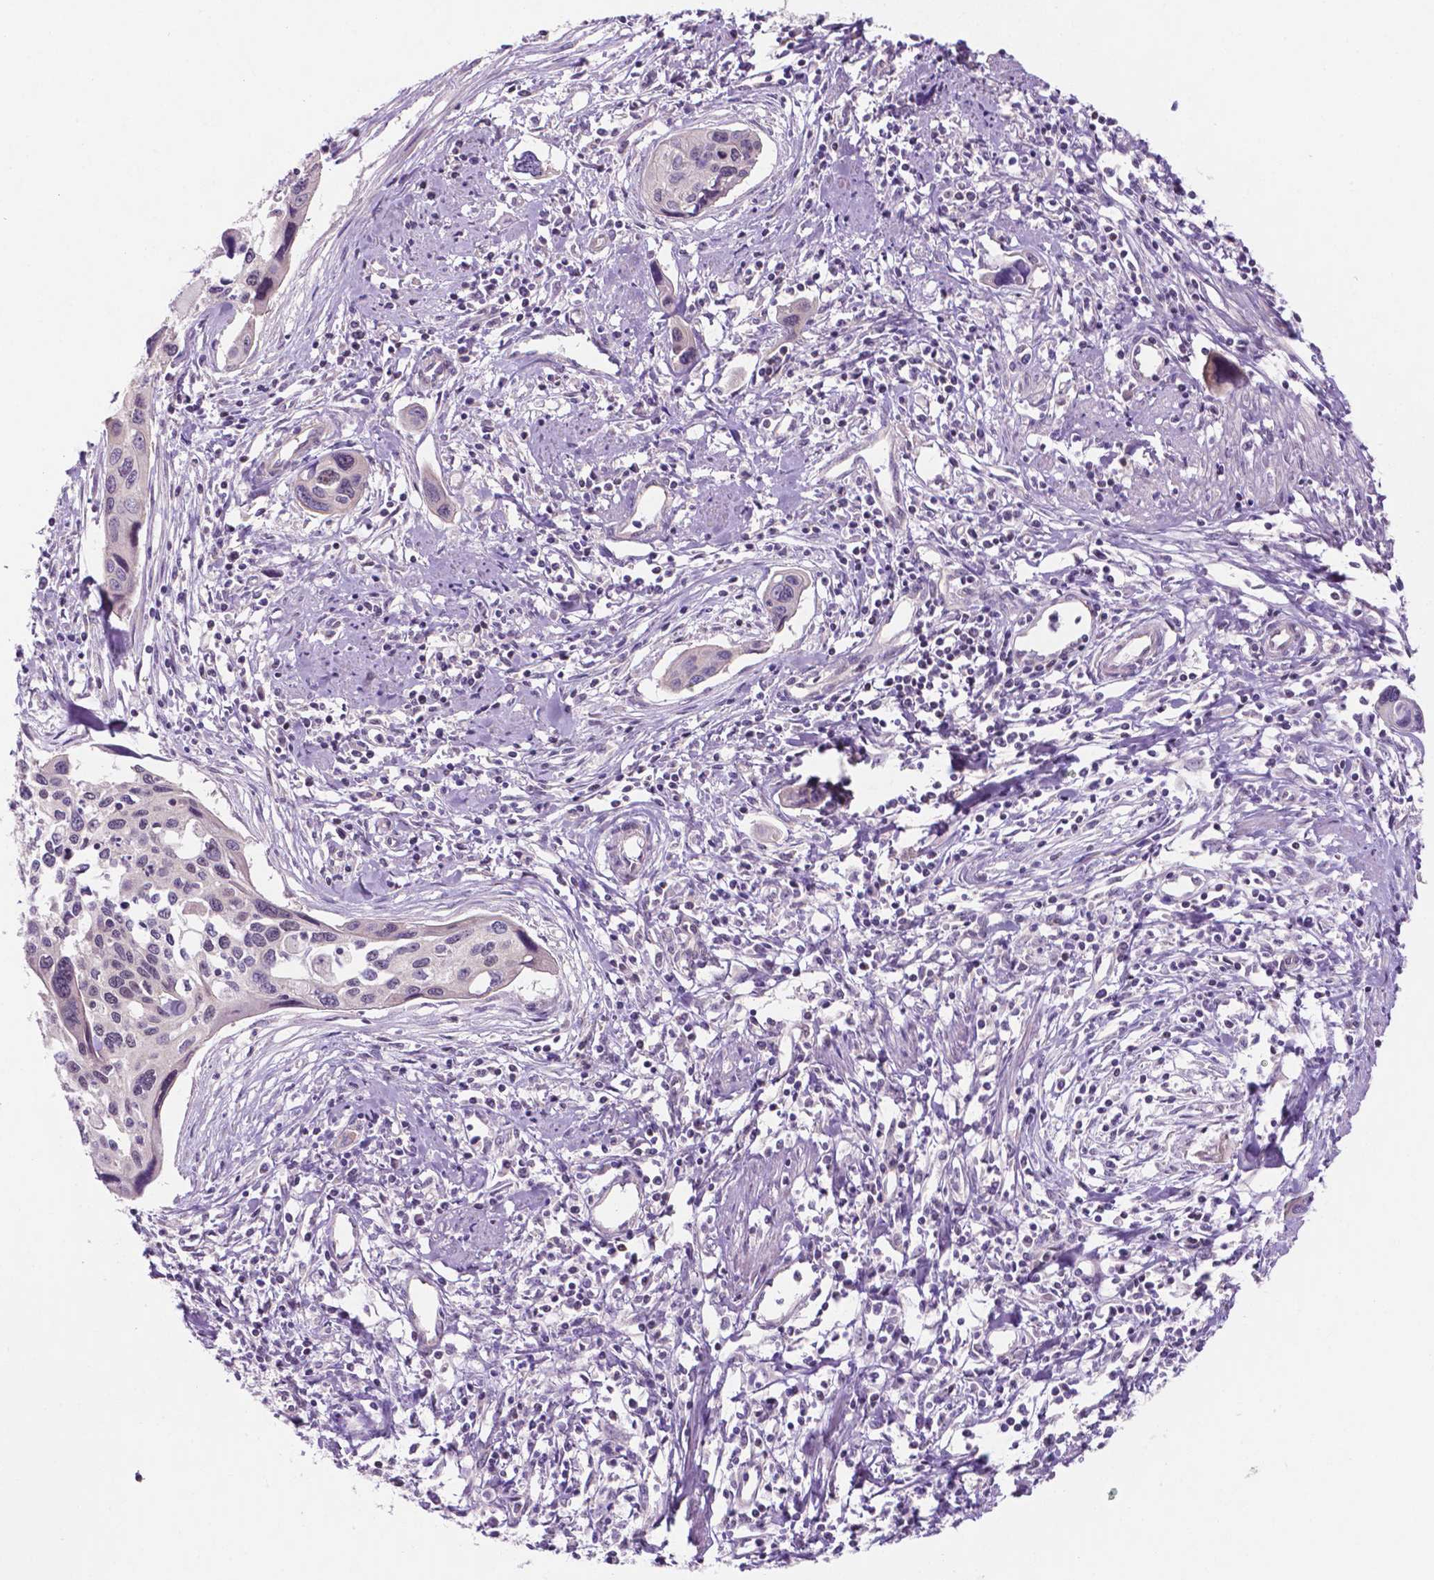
{"staining": {"intensity": "negative", "quantity": "none", "location": "none"}, "tissue": "cervical cancer", "cell_type": "Tumor cells", "image_type": "cancer", "snomed": [{"axis": "morphology", "description": "Squamous cell carcinoma, NOS"}, {"axis": "topography", "description": "Cervix"}], "caption": "Protein analysis of squamous cell carcinoma (cervical) shows no significant positivity in tumor cells.", "gene": "FAM50B", "patient": {"sex": "female", "age": 31}}